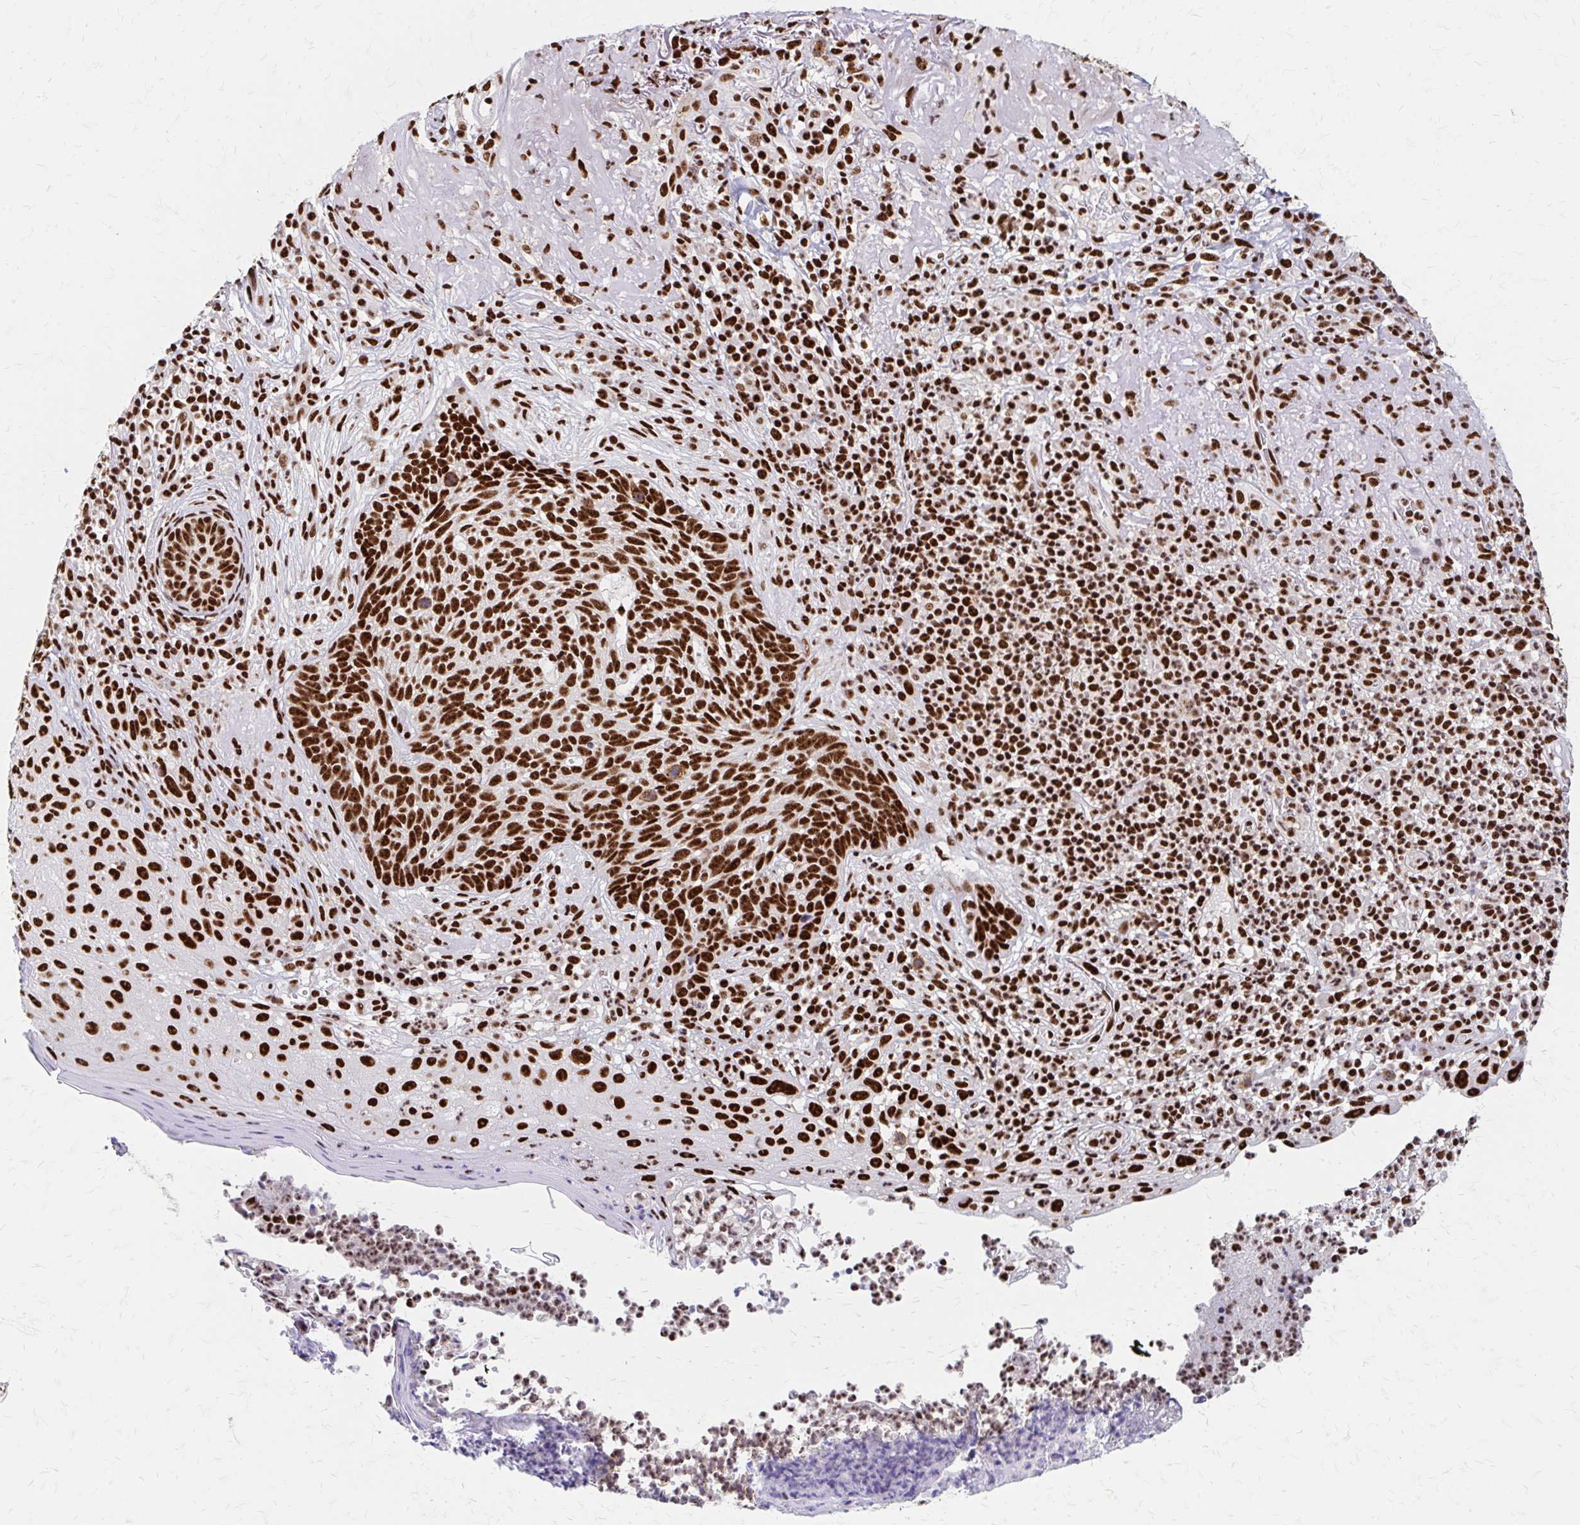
{"staining": {"intensity": "strong", "quantity": ">75%", "location": "nuclear"}, "tissue": "skin cancer", "cell_type": "Tumor cells", "image_type": "cancer", "snomed": [{"axis": "morphology", "description": "Basal cell carcinoma"}, {"axis": "topography", "description": "Skin"}, {"axis": "topography", "description": "Skin of face"}], "caption": "Strong nuclear positivity for a protein is seen in approximately >75% of tumor cells of skin cancer (basal cell carcinoma) using immunohistochemistry (IHC).", "gene": "CNKSR3", "patient": {"sex": "female", "age": 95}}